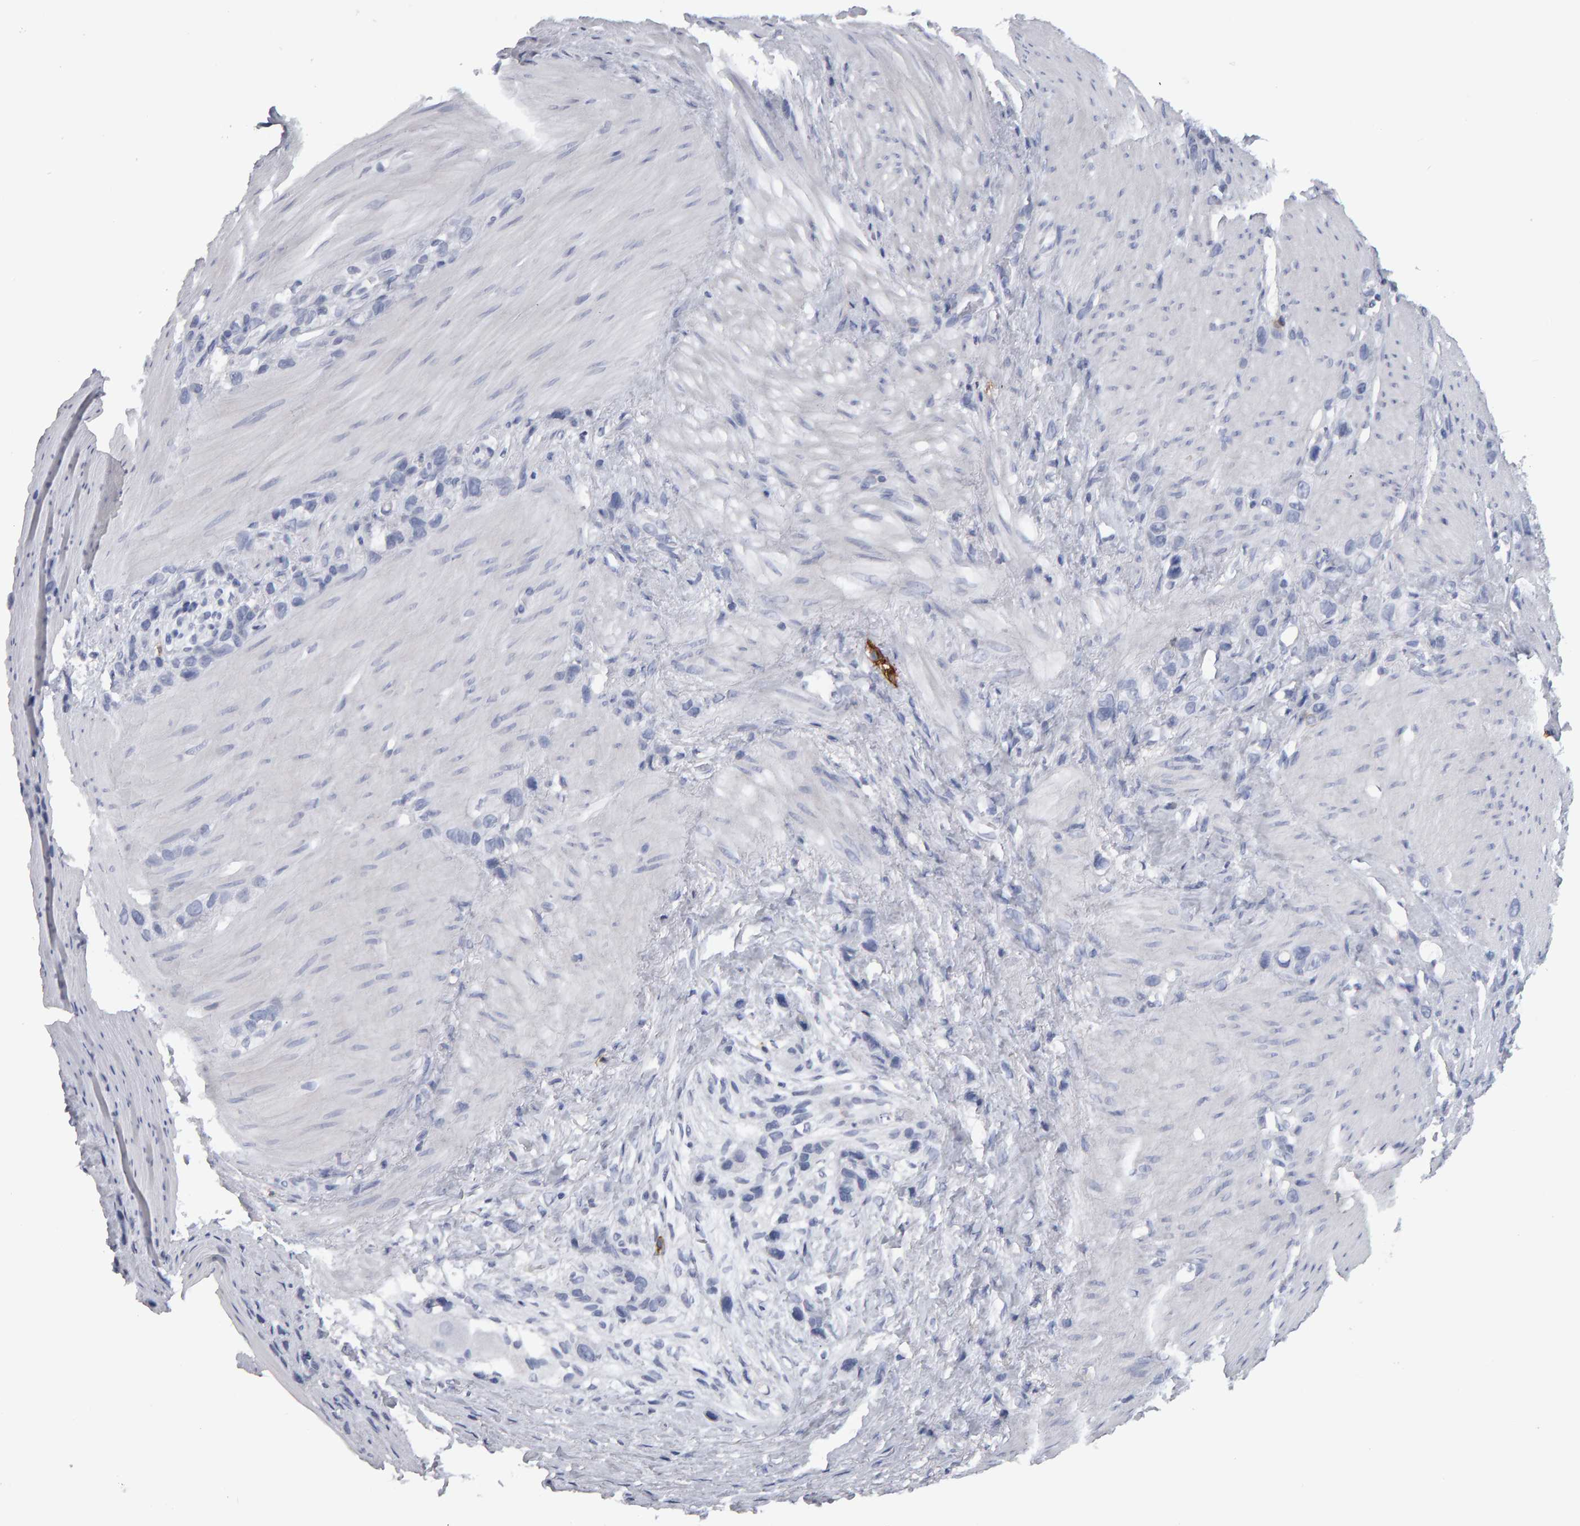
{"staining": {"intensity": "negative", "quantity": "none", "location": "none"}, "tissue": "stomach cancer", "cell_type": "Tumor cells", "image_type": "cancer", "snomed": [{"axis": "morphology", "description": "Normal tissue, NOS"}, {"axis": "morphology", "description": "Adenocarcinoma, NOS"}, {"axis": "morphology", "description": "Adenocarcinoma, High grade"}, {"axis": "topography", "description": "Stomach, upper"}, {"axis": "topography", "description": "Stomach"}], "caption": "Tumor cells are negative for brown protein staining in stomach cancer (adenocarcinoma). The staining was performed using DAB to visualize the protein expression in brown, while the nuclei were stained in blue with hematoxylin (Magnification: 20x).", "gene": "CD38", "patient": {"sex": "female", "age": 65}}